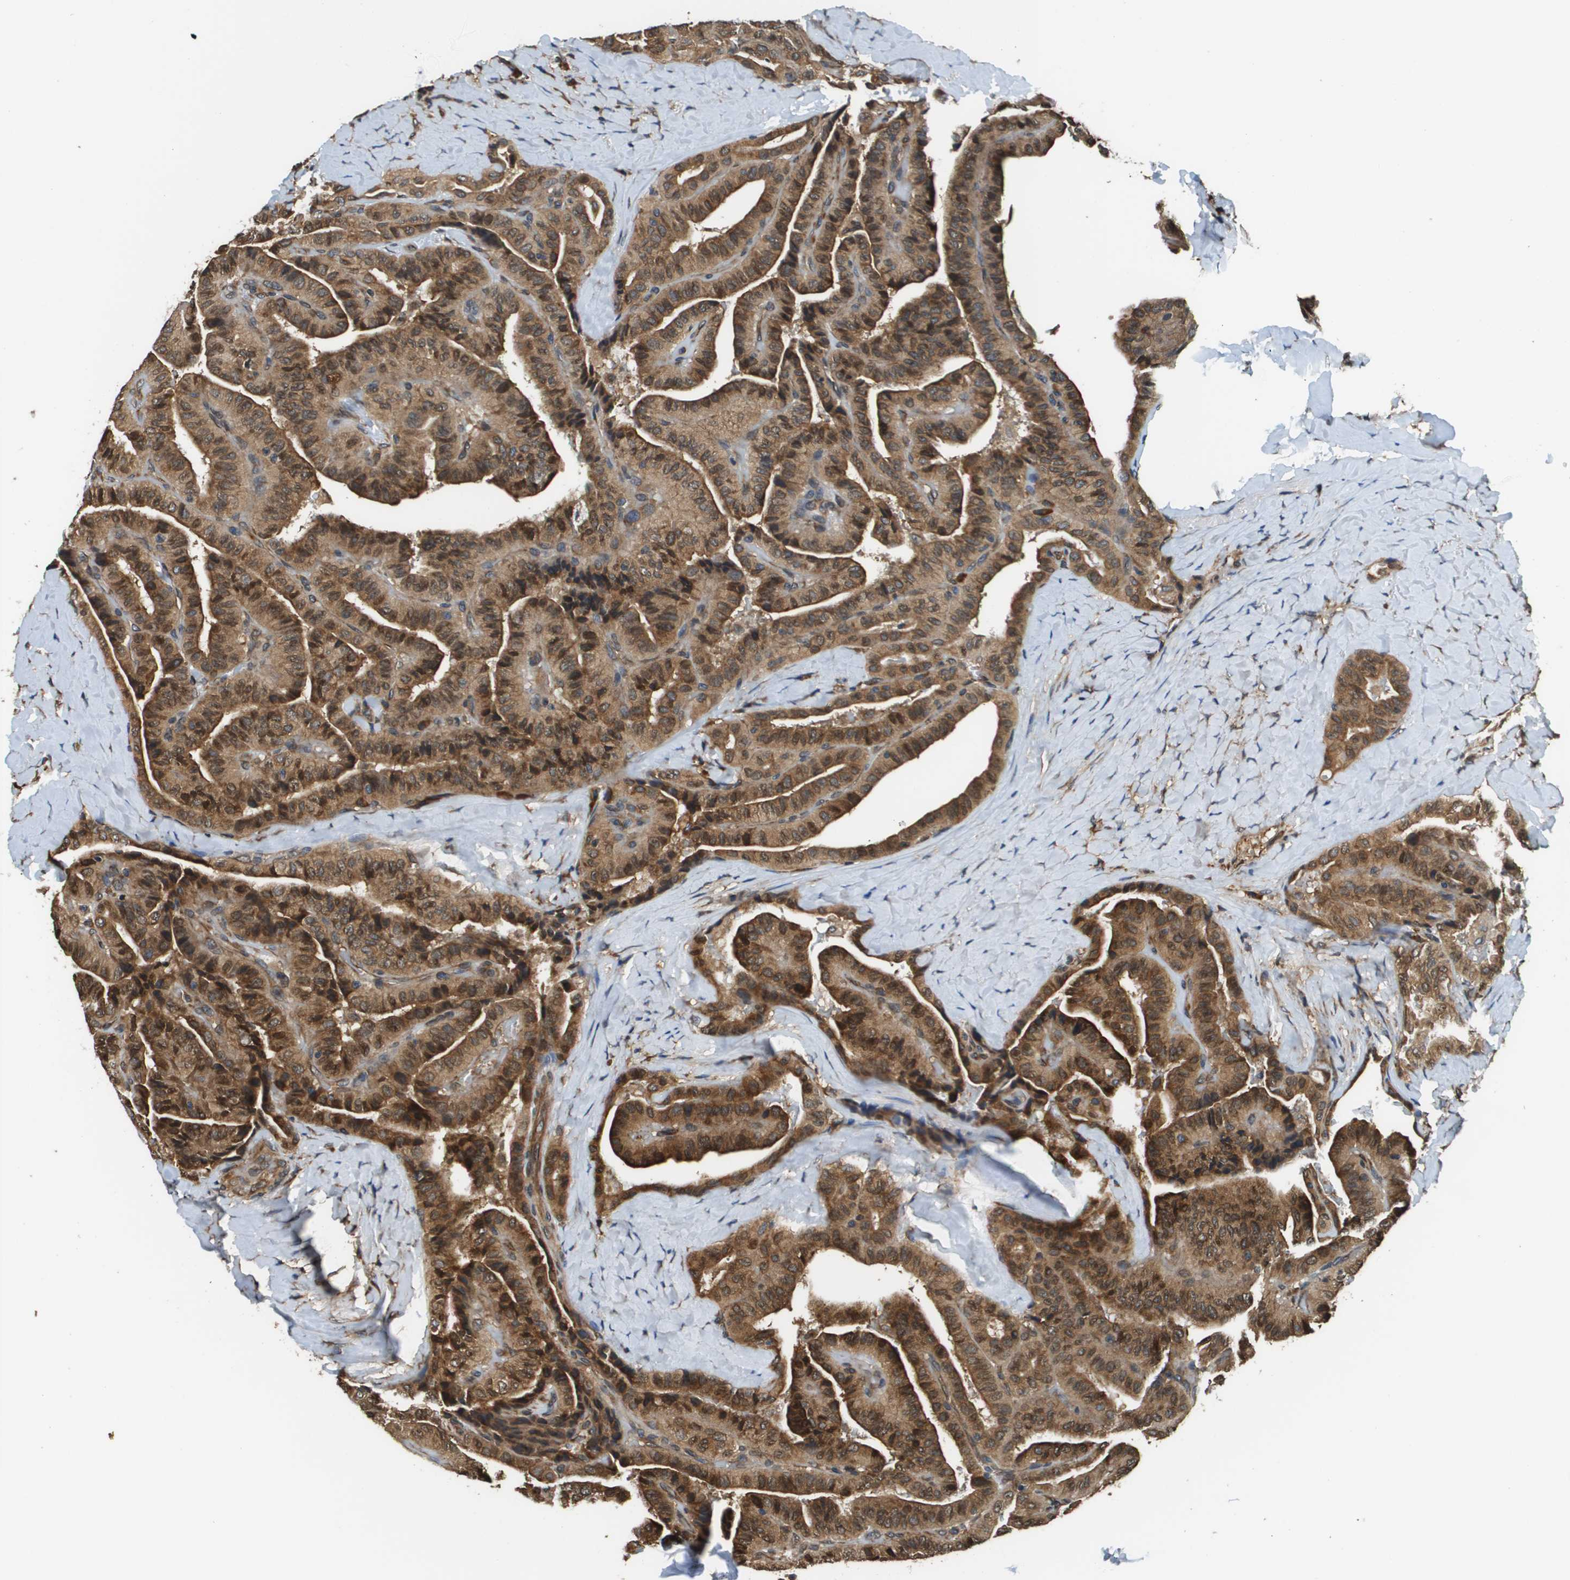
{"staining": {"intensity": "moderate", "quantity": ">75%", "location": "cytoplasmic/membranous"}, "tissue": "thyroid cancer", "cell_type": "Tumor cells", "image_type": "cancer", "snomed": [{"axis": "morphology", "description": "Papillary adenocarcinoma, NOS"}, {"axis": "topography", "description": "Thyroid gland"}], "caption": "A histopathology image of thyroid cancer (papillary adenocarcinoma) stained for a protein reveals moderate cytoplasmic/membranous brown staining in tumor cells.", "gene": "SEC62", "patient": {"sex": "male", "age": 77}}